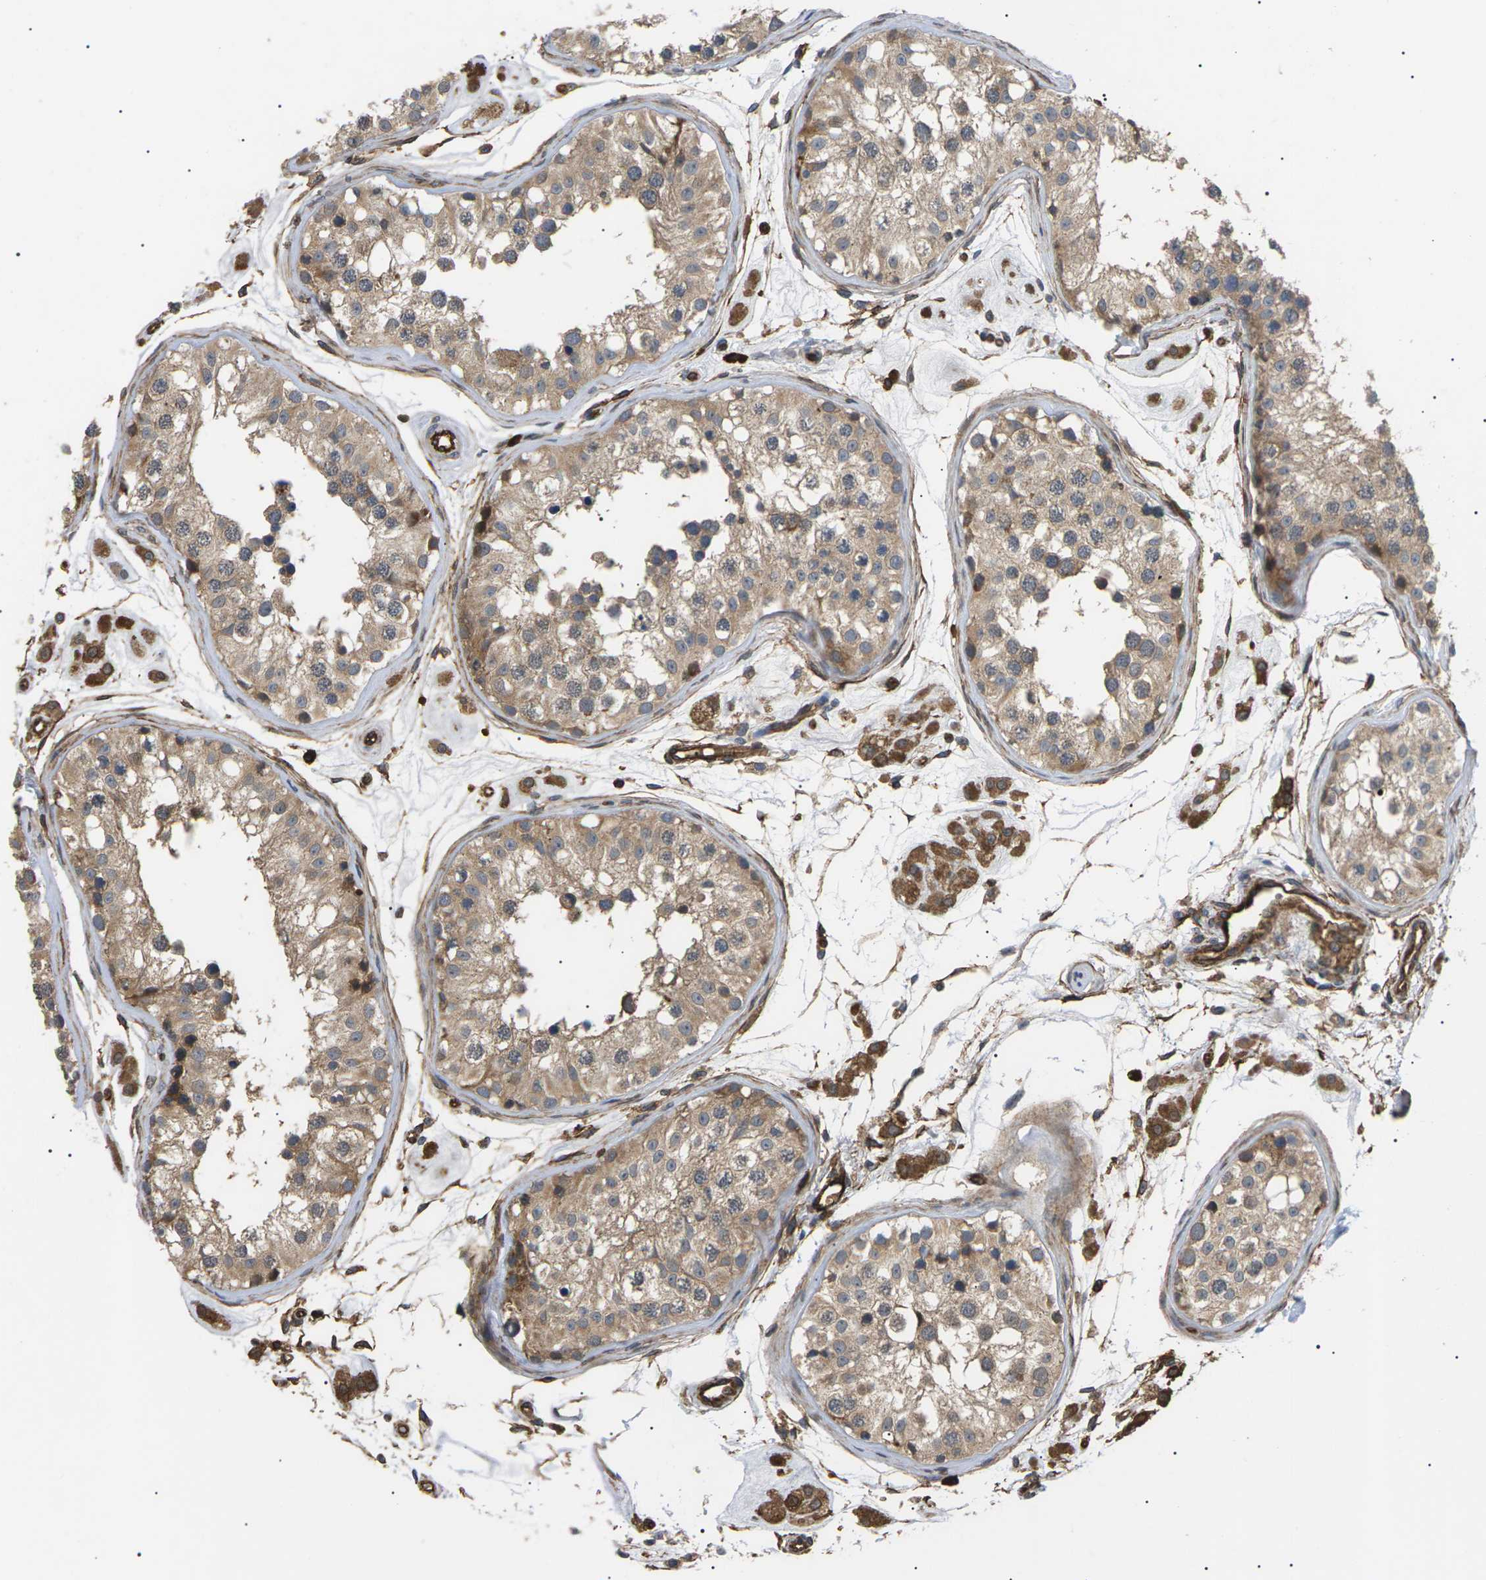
{"staining": {"intensity": "moderate", "quantity": ">75%", "location": "cytoplasmic/membranous"}, "tissue": "testis", "cell_type": "Cells in seminiferous ducts", "image_type": "normal", "snomed": [{"axis": "morphology", "description": "Normal tissue, NOS"}, {"axis": "morphology", "description": "Adenocarcinoma, metastatic, NOS"}, {"axis": "topography", "description": "Testis"}], "caption": "Immunohistochemistry (IHC) staining of unremarkable testis, which reveals medium levels of moderate cytoplasmic/membranous expression in about >75% of cells in seminiferous ducts indicating moderate cytoplasmic/membranous protein positivity. The staining was performed using DAB (brown) for protein detection and nuclei were counterstained in hematoxylin (blue).", "gene": "TMTC4", "patient": {"sex": "male", "age": 26}}